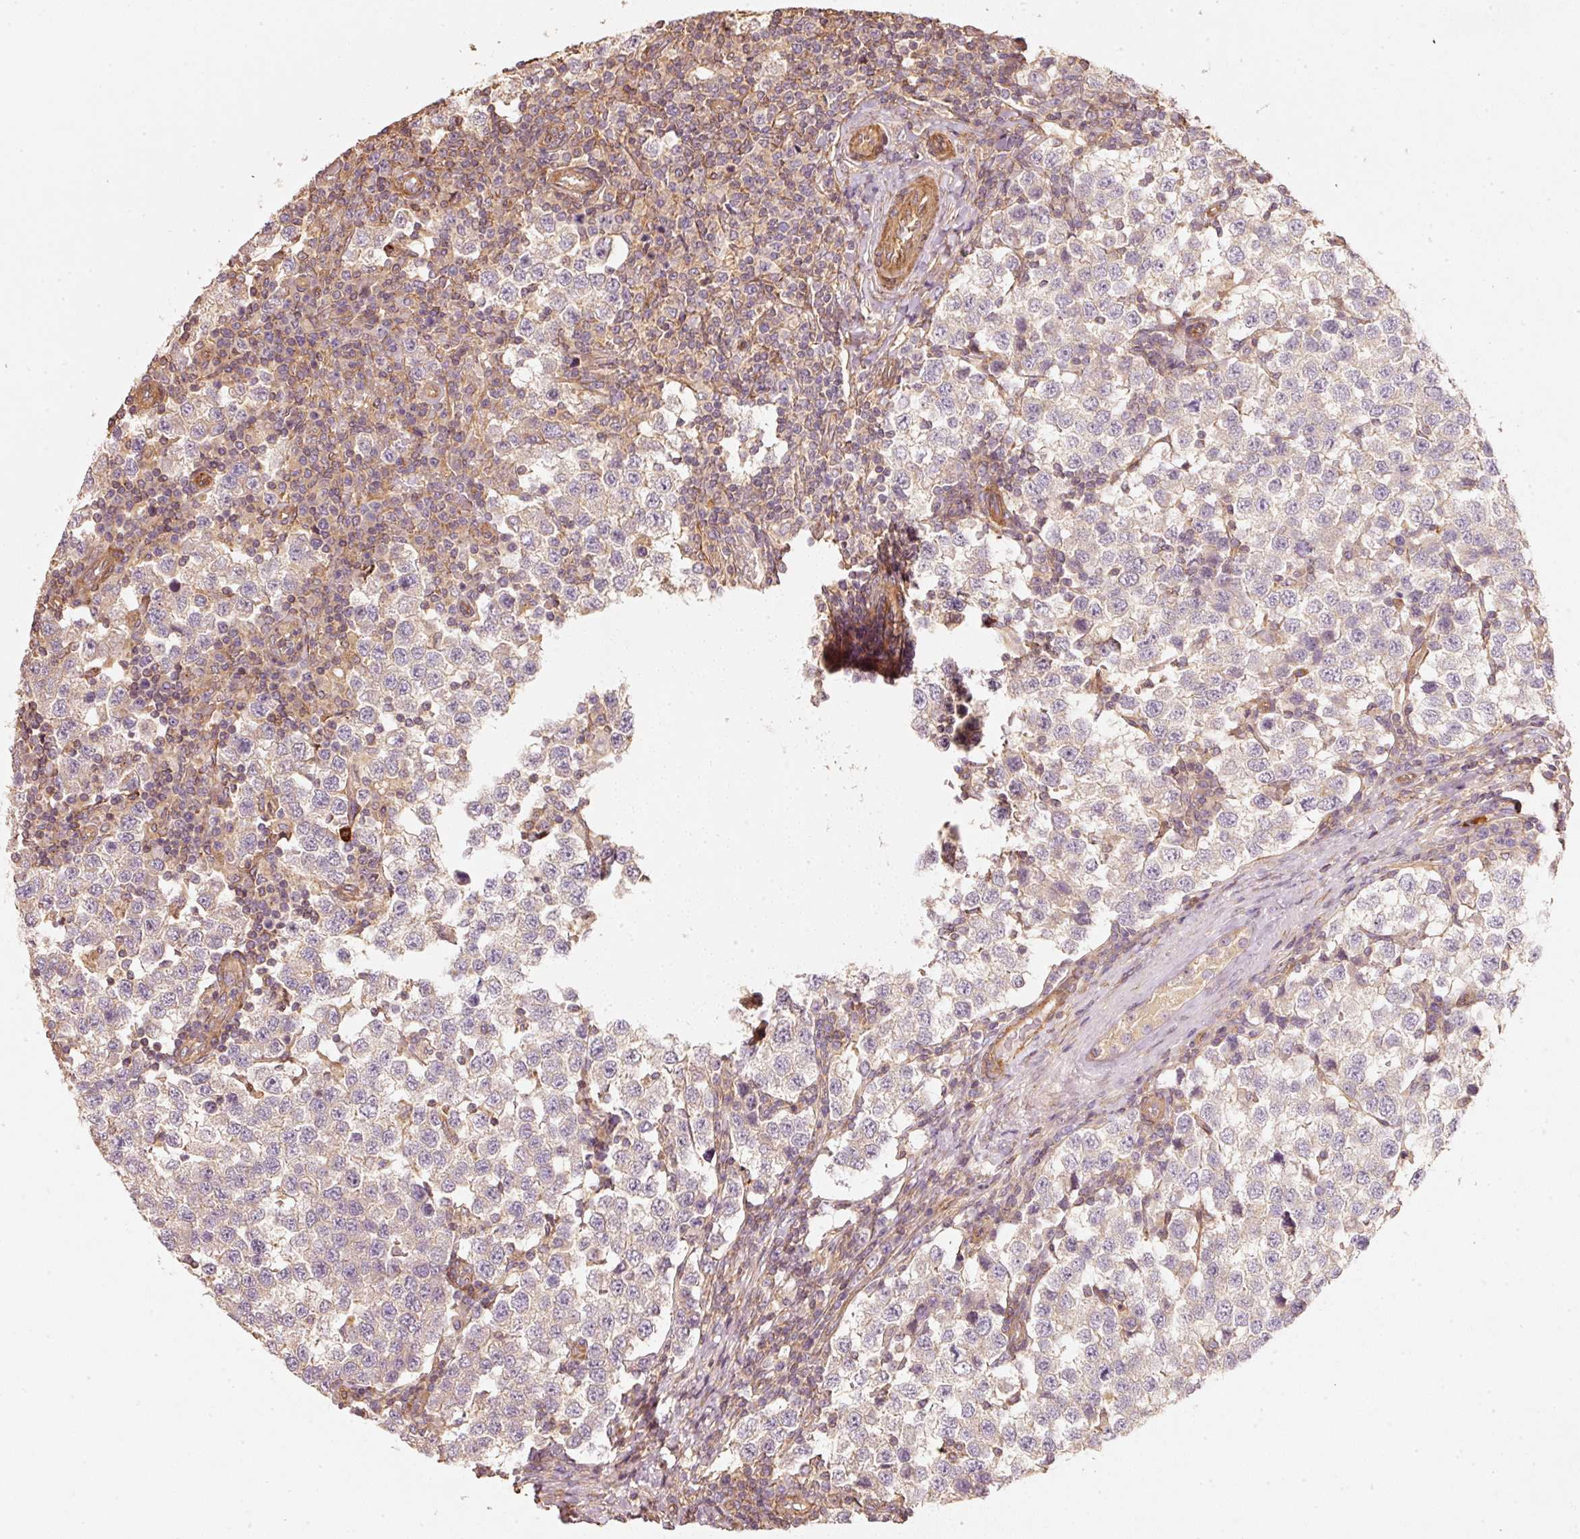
{"staining": {"intensity": "negative", "quantity": "none", "location": "none"}, "tissue": "testis cancer", "cell_type": "Tumor cells", "image_type": "cancer", "snomed": [{"axis": "morphology", "description": "Seminoma, NOS"}, {"axis": "topography", "description": "Testis"}], "caption": "Protein analysis of seminoma (testis) demonstrates no significant expression in tumor cells.", "gene": "CEP95", "patient": {"sex": "male", "age": 34}}